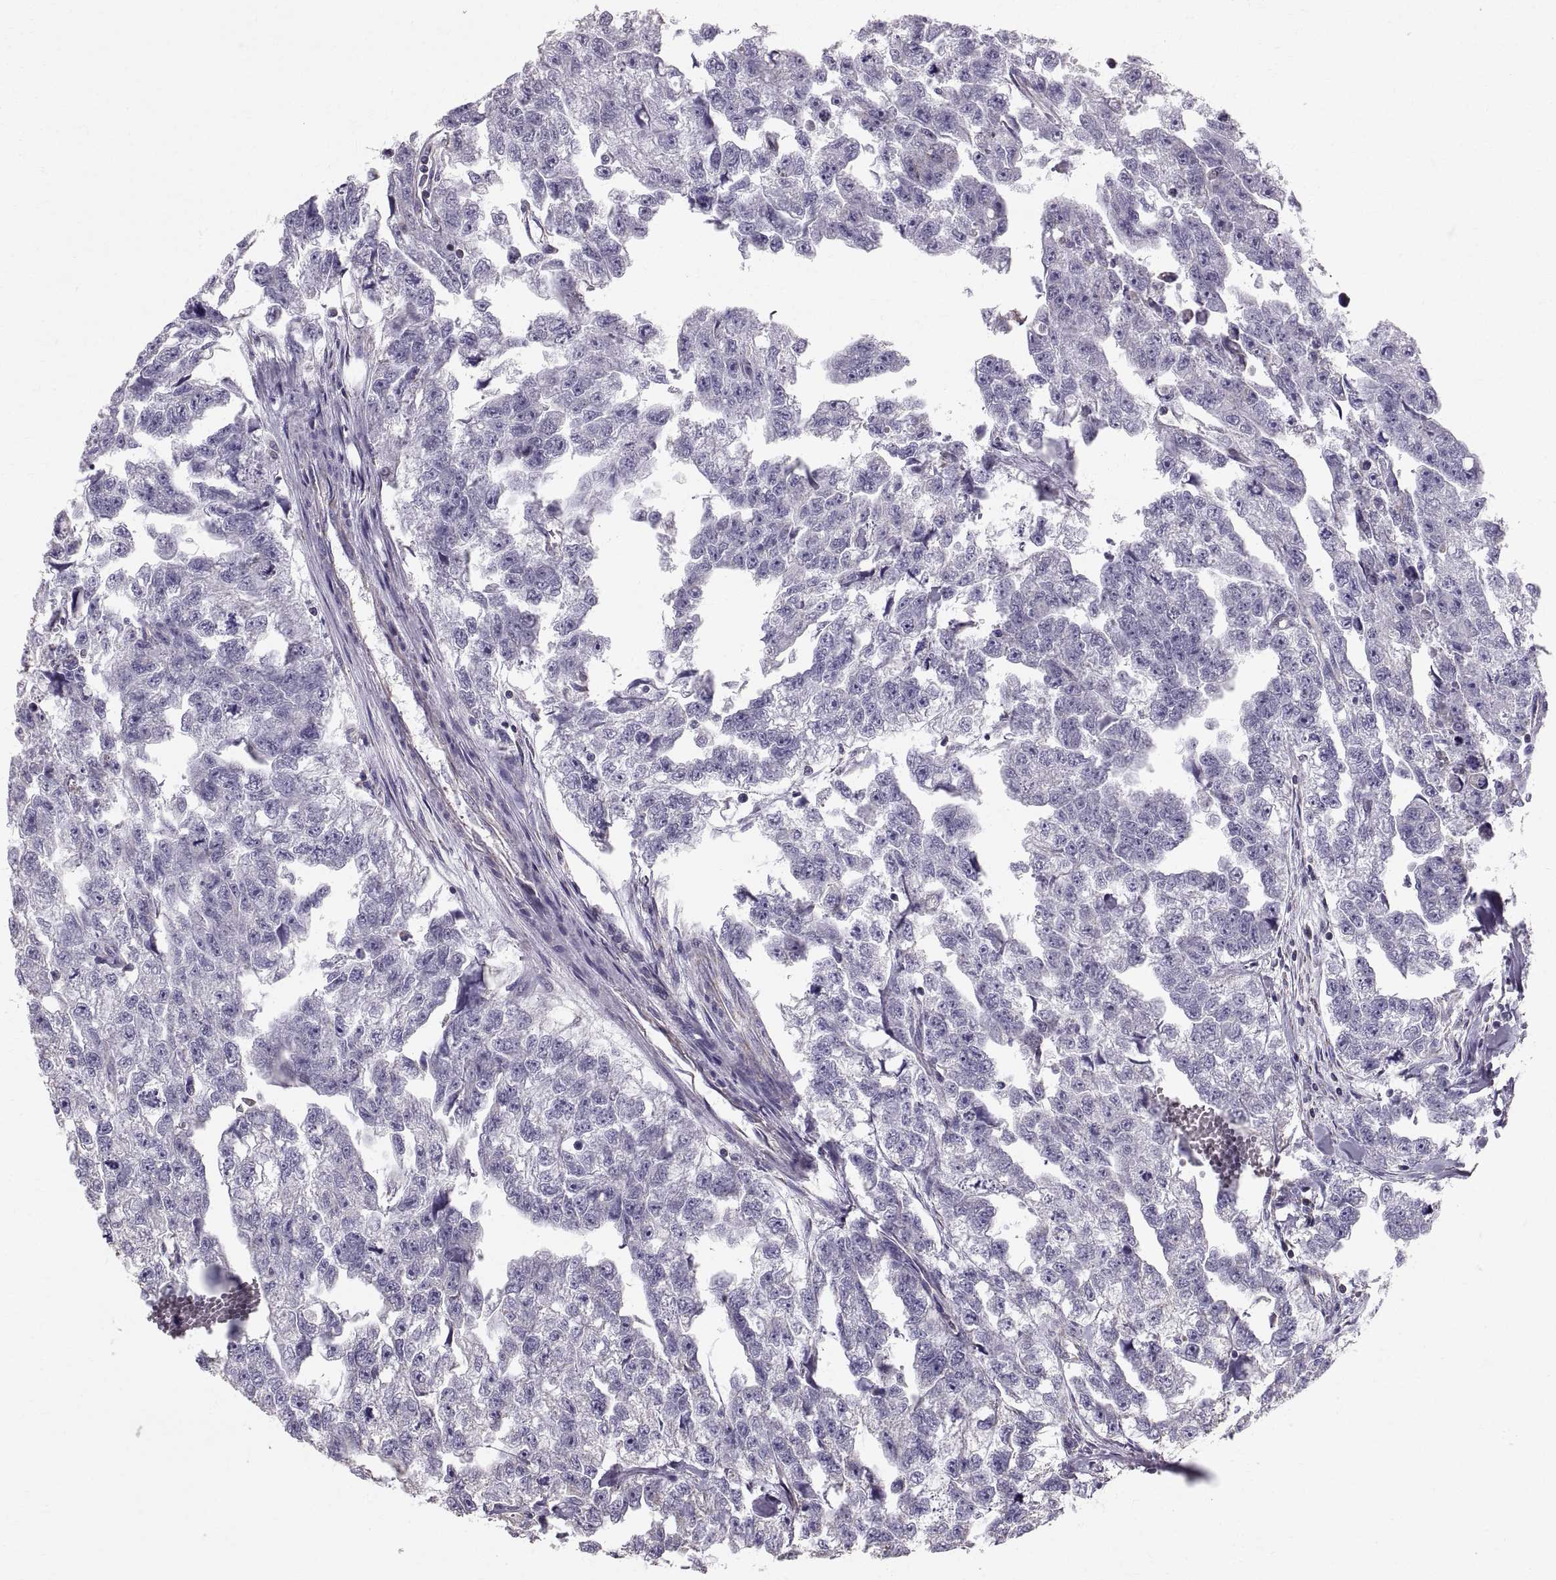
{"staining": {"intensity": "negative", "quantity": "none", "location": "none"}, "tissue": "testis cancer", "cell_type": "Tumor cells", "image_type": "cancer", "snomed": [{"axis": "morphology", "description": "Carcinoma, Embryonal, NOS"}, {"axis": "morphology", "description": "Teratoma, malignant, NOS"}, {"axis": "topography", "description": "Testis"}], "caption": "Immunohistochemistry (IHC) photomicrograph of testis cancer (malignant teratoma) stained for a protein (brown), which demonstrates no positivity in tumor cells.", "gene": "STMND1", "patient": {"sex": "male", "age": 44}}